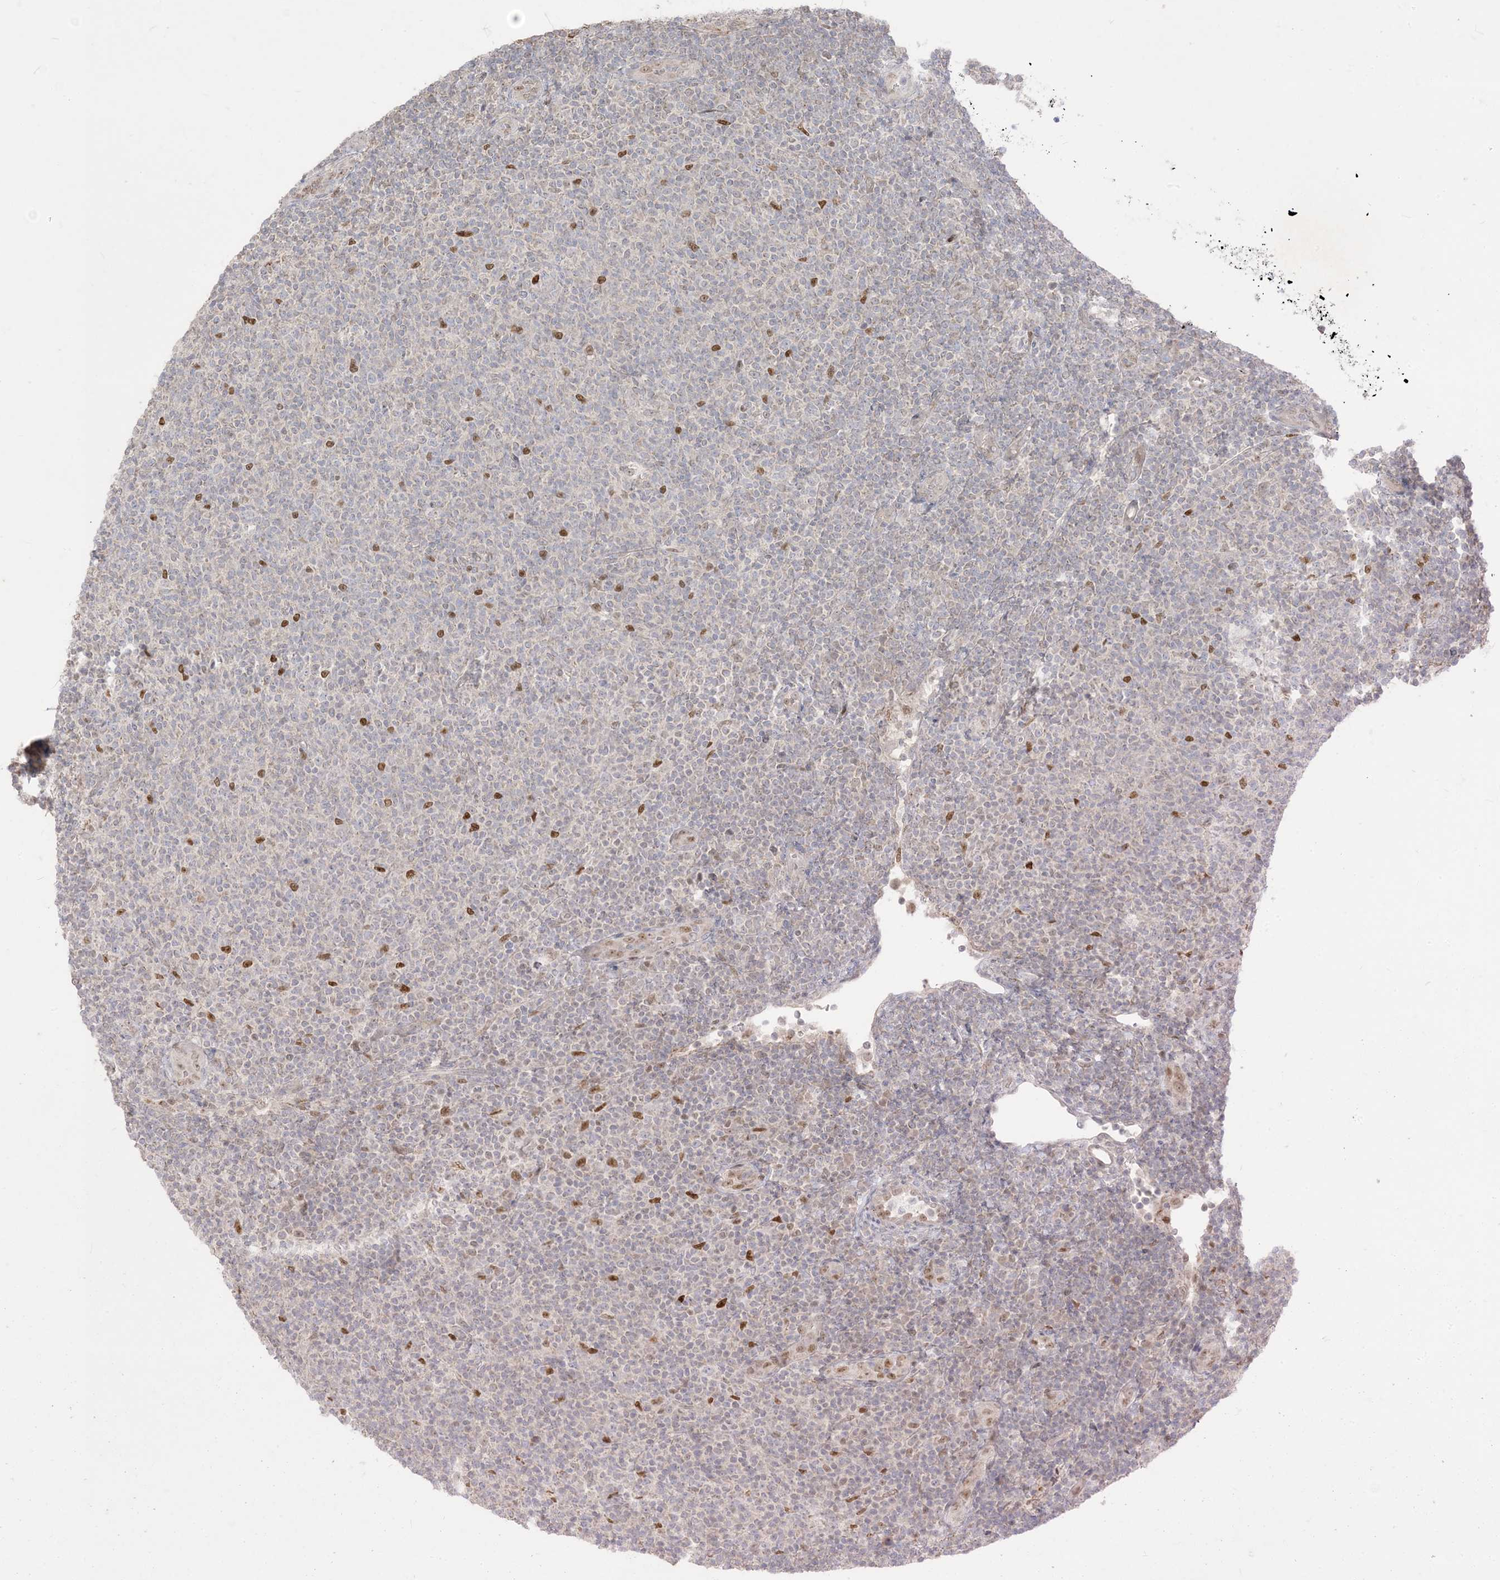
{"staining": {"intensity": "weak", "quantity": "<25%", "location": "nuclear"}, "tissue": "lymphoma", "cell_type": "Tumor cells", "image_type": "cancer", "snomed": [{"axis": "morphology", "description": "Malignant lymphoma, non-Hodgkin's type, Low grade"}, {"axis": "topography", "description": "Lymph node"}], "caption": "This is an IHC micrograph of human lymphoma. There is no staining in tumor cells.", "gene": "BHLHE40", "patient": {"sex": "male", "age": 66}}